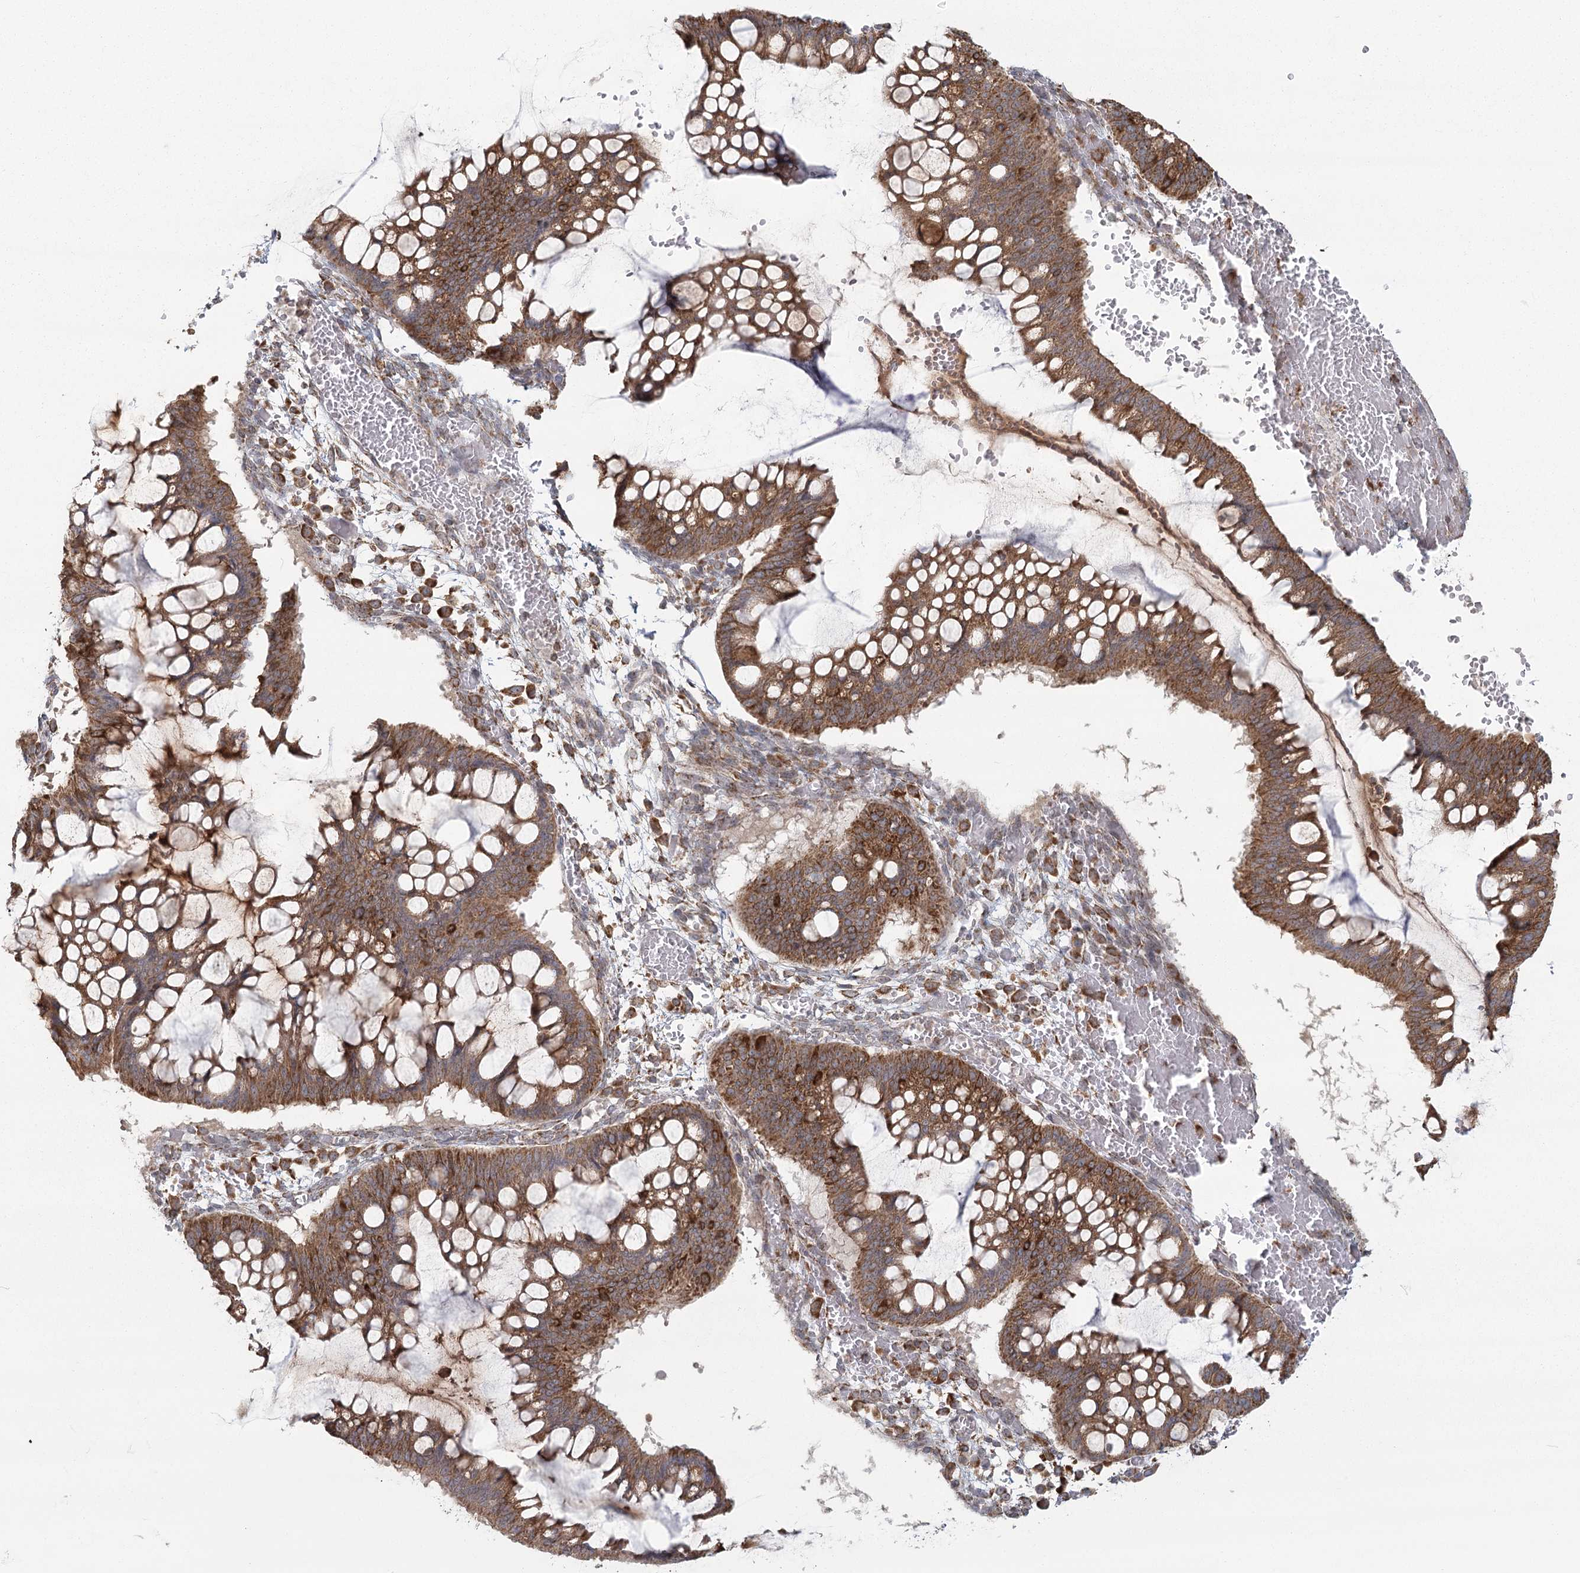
{"staining": {"intensity": "moderate", "quantity": ">75%", "location": "cytoplasmic/membranous"}, "tissue": "ovarian cancer", "cell_type": "Tumor cells", "image_type": "cancer", "snomed": [{"axis": "morphology", "description": "Cystadenocarcinoma, mucinous, NOS"}, {"axis": "topography", "description": "Ovary"}], "caption": "This is an image of immunohistochemistry staining of ovarian cancer (mucinous cystadenocarcinoma), which shows moderate staining in the cytoplasmic/membranous of tumor cells.", "gene": "LACTB", "patient": {"sex": "female", "age": 73}}